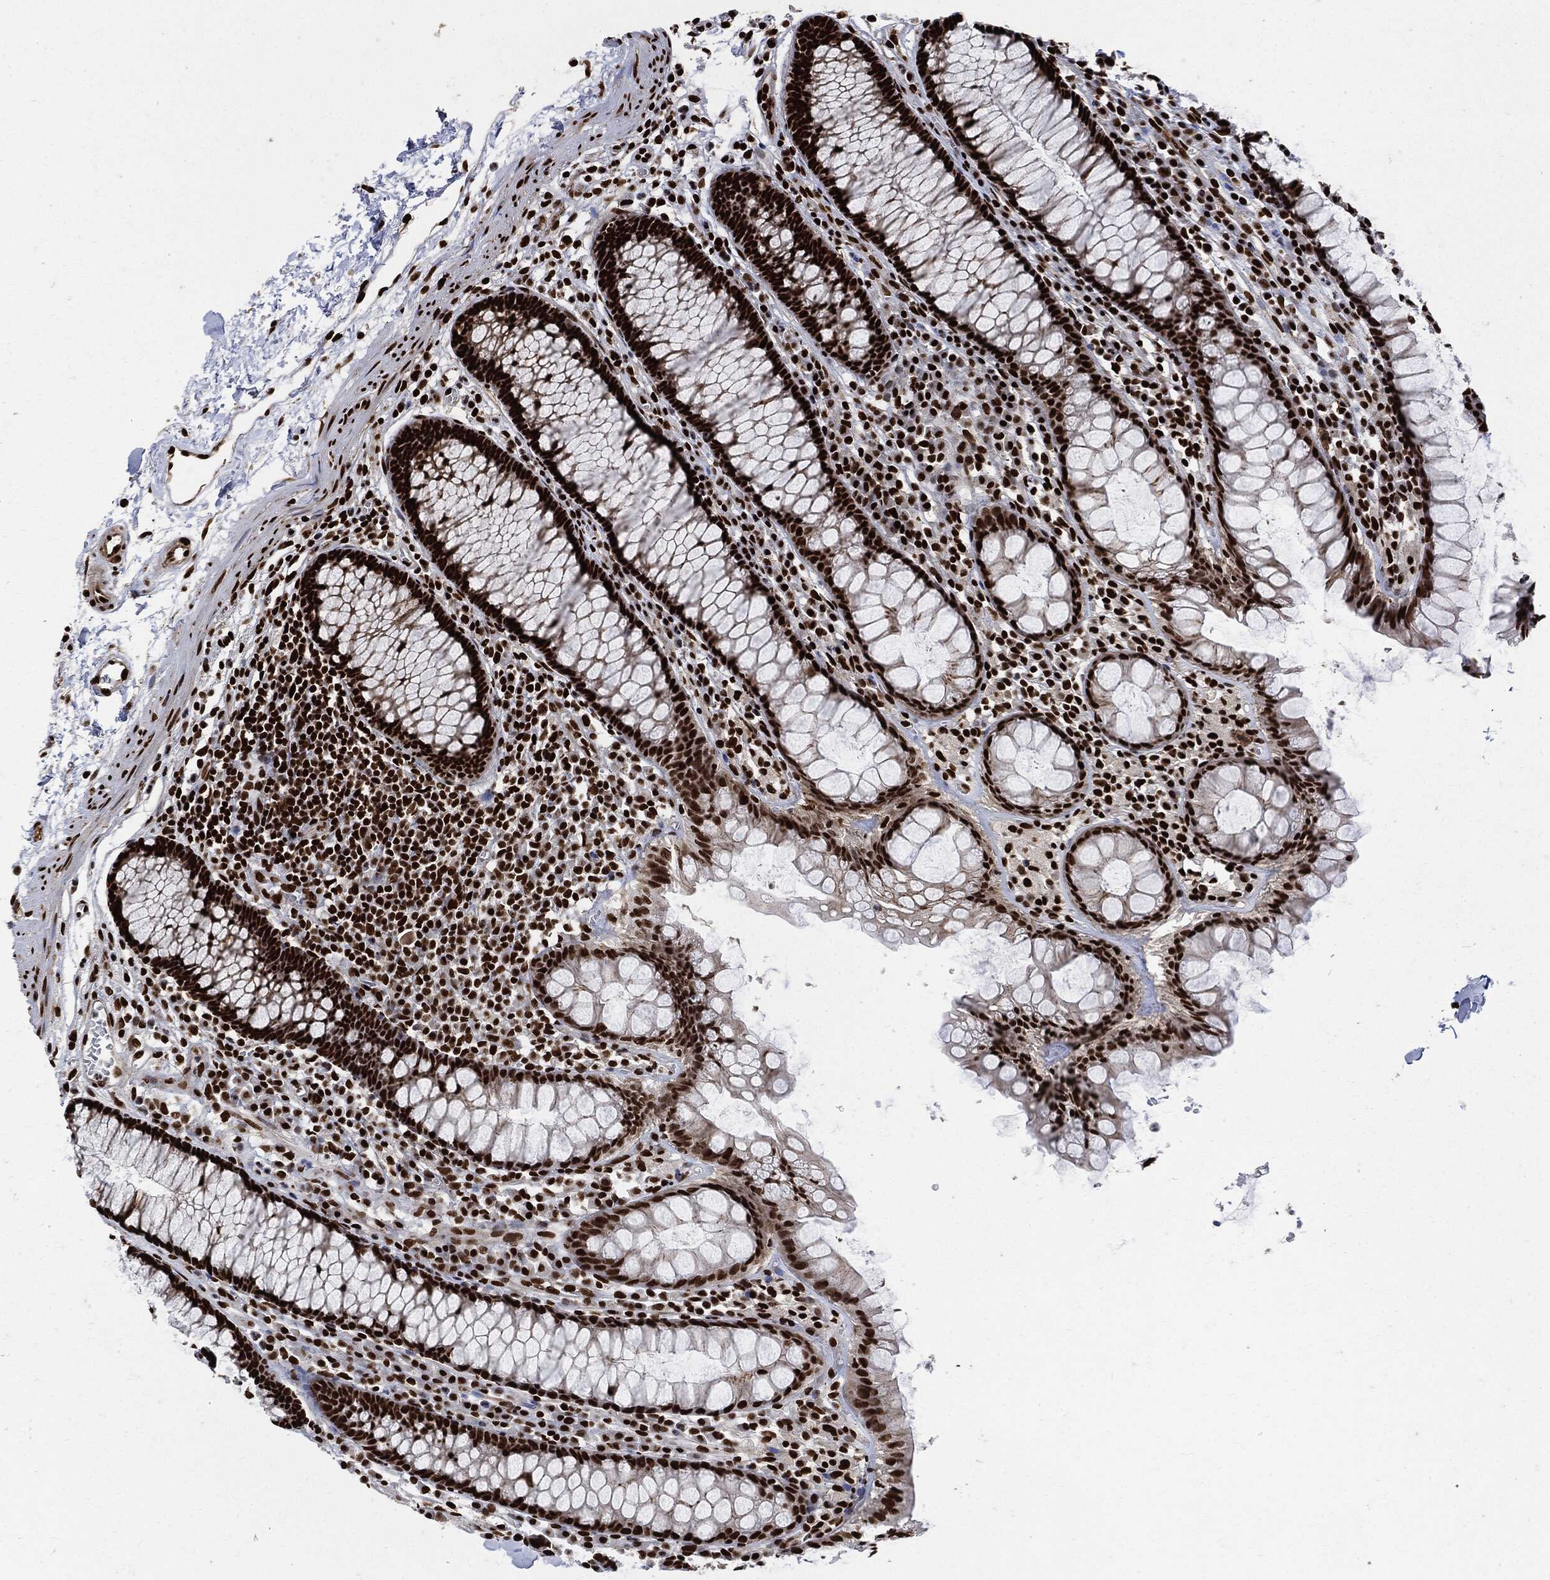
{"staining": {"intensity": "strong", "quantity": ">75%", "location": "nuclear"}, "tissue": "colon", "cell_type": "Endothelial cells", "image_type": "normal", "snomed": [{"axis": "morphology", "description": "Normal tissue, NOS"}, {"axis": "topography", "description": "Colon"}], "caption": "Immunohistochemistry image of benign colon: colon stained using immunohistochemistry demonstrates high levels of strong protein expression localized specifically in the nuclear of endothelial cells, appearing as a nuclear brown color.", "gene": "RECQL", "patient": {"sex": "male", "age": 76}}